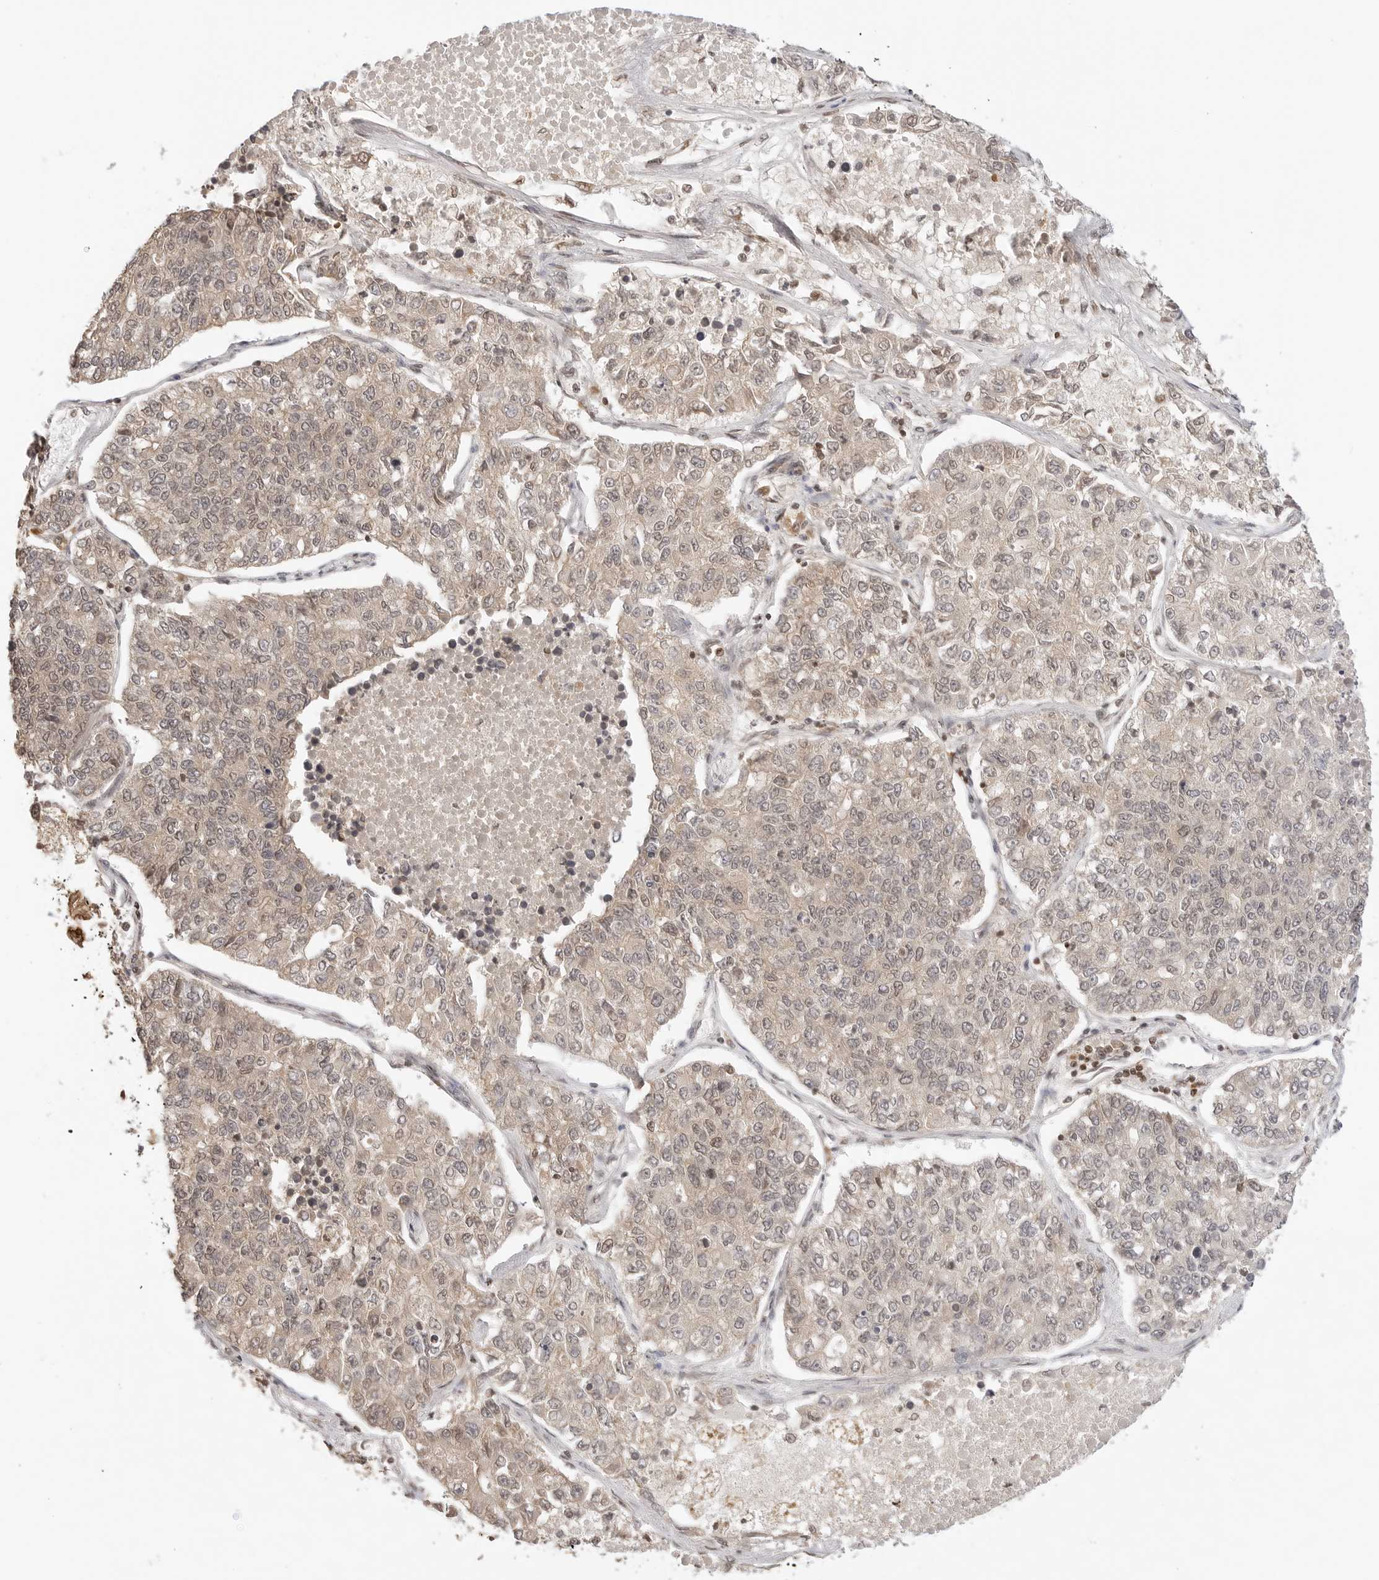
{"staining": {"intensity": "weak", "quantity": "<25%", "location": "nuclear"}, "tissue": "lung cancer", "cell_type": "Tumor cells", "image_type": "cancer", "snomed": [{"axis": "morphology", "description": "Adenocarcinoma, NOS"}, {"axis": "topography", "description": "Lung"}], "caption": "IHC photomicrograph of human lung cancer stained for a protein (brown), which displays no expression in tumor cells. Brightfield microscopy of IHC stained with DAB (3,3'-diaminobenzidine) (brown) and hematoxylin (blue), captured at high magnification.", "gene": "POLH", "patient": {"sex": "male", "age": 49}}